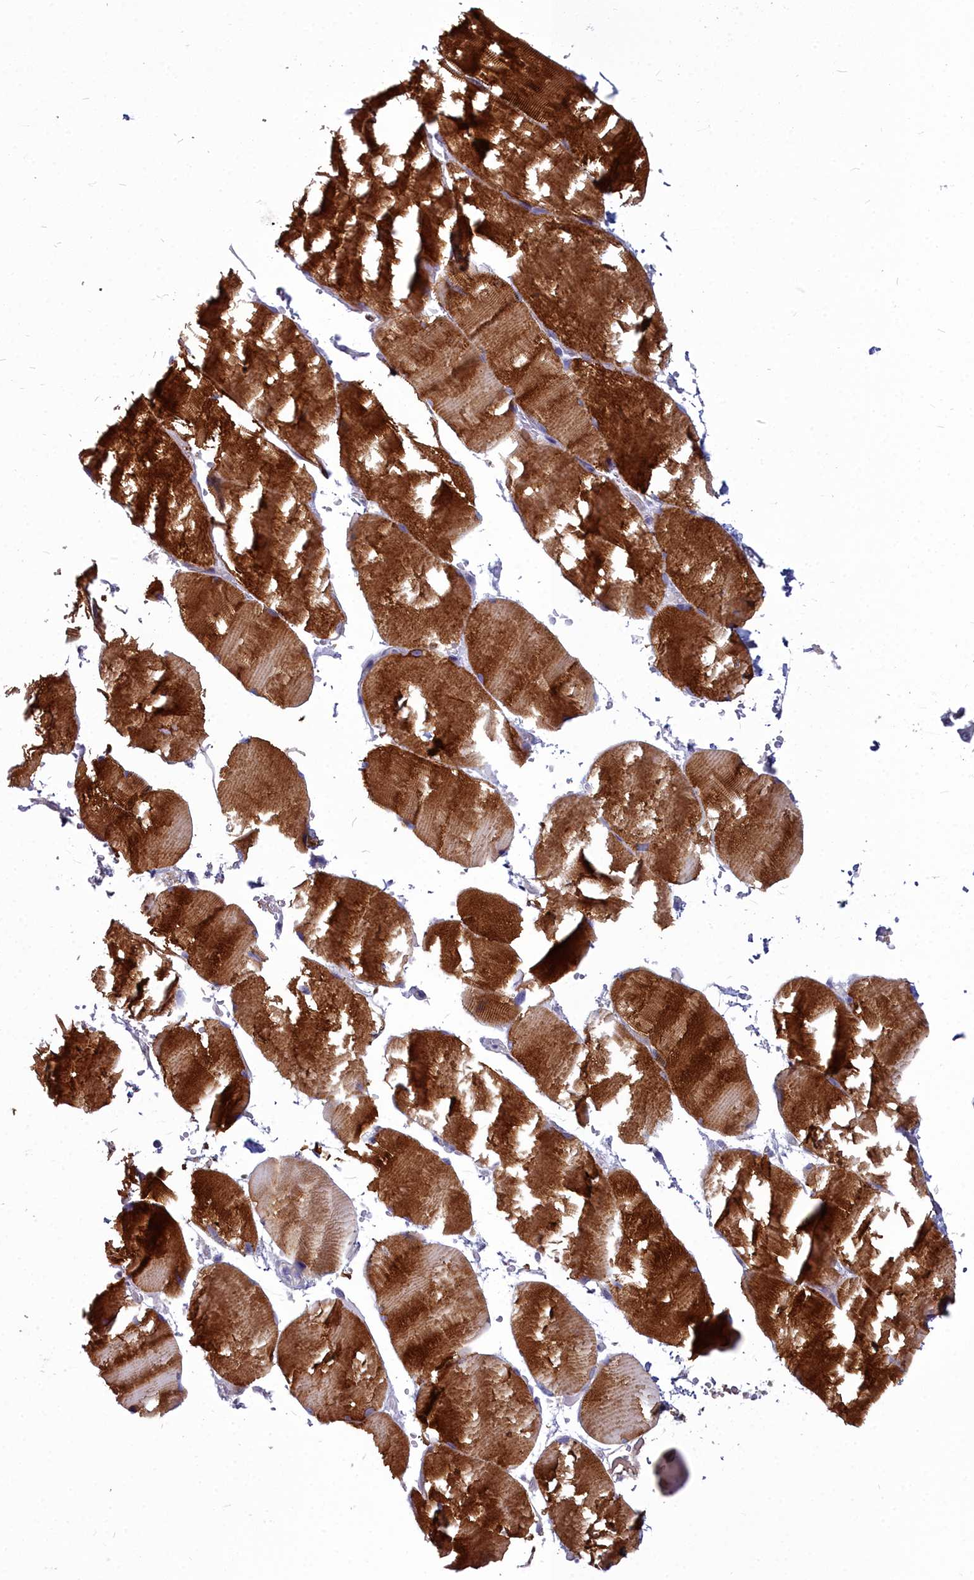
{"staining": {"intensity": "strong", "quantity": ">75%", "location": "cytoplasmic/membranous"}, "tissue": "skeletal muscle", "cell_type": "Myocytes", "image_type": "normal", "snomed": [{"axis": "morphology", "description": "Normal tissue, NOS"}, {"axis": "topography", "description": "Skeletal muscle"}, {"axis": "topography", "description": "Head-Neck"}], "caption": "A brown stain labels strong cytoplasmic/membranous positivity of a protein in myocytes of unremarkable skeletal muscle. (DAB IHC, brown staining for protein, blue staining for nuclei).", "gene": "COX20", "patient": {"sex": "male", "age": 66}}